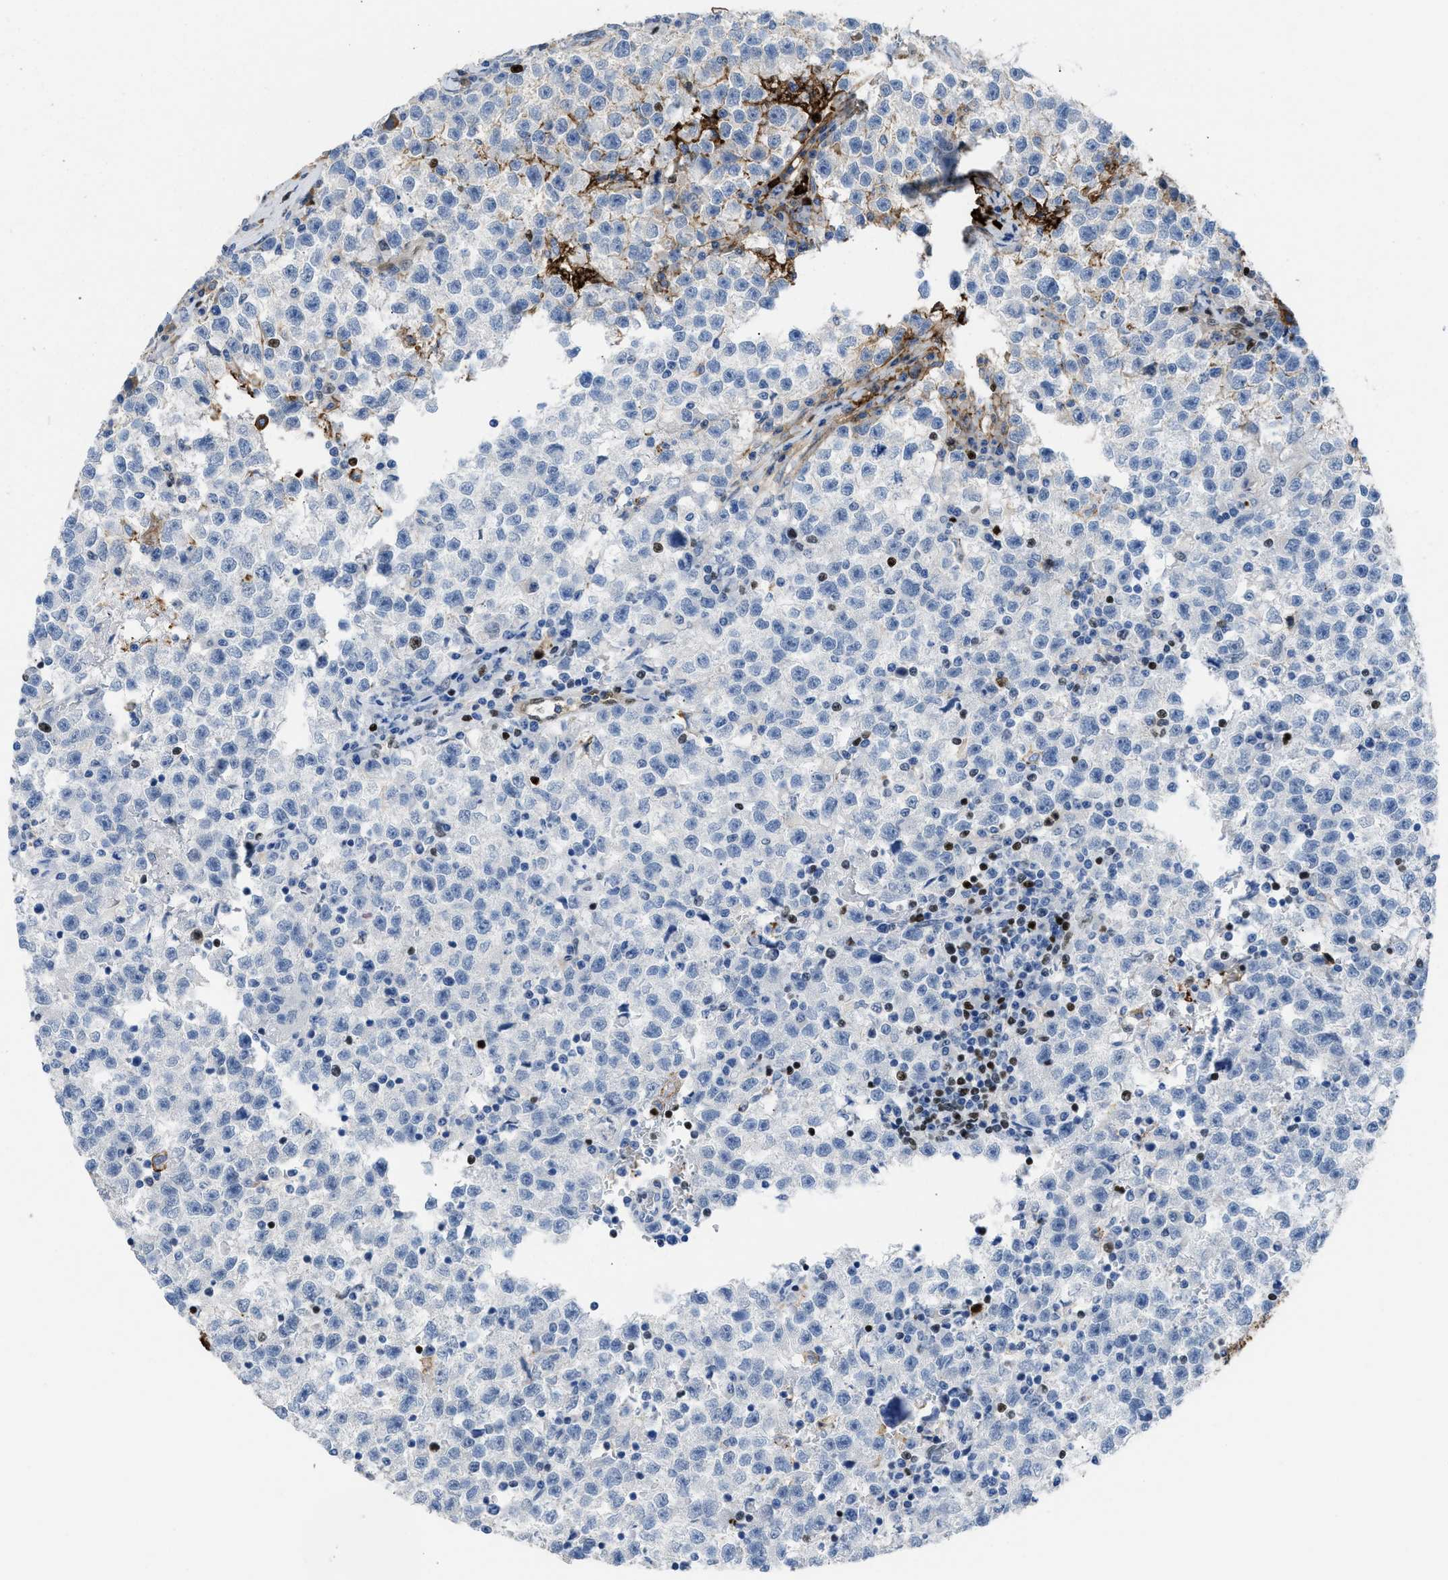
{"staining": {"intensity": "negative", "quantity": "none", "location": "none"}, "tissue": "testis cancer", "cell_type": "Tumor cells", "image_type": "cancer", "snomed": [{"axis": "morphology", "description": "Seminoma, NOS"}, {"axis": "topography", "description": "Testis"}], "caption": "Immunohistochemistry micrograph of testis cancer stained for a protein (brown), which shows no expression in tumor cells. The staining is performed using DAB brown chromogen with nuclei counter-stained in using hematoxylin.", "gene": "LEF1", "patient": {"sex": "male", "age": 22}}